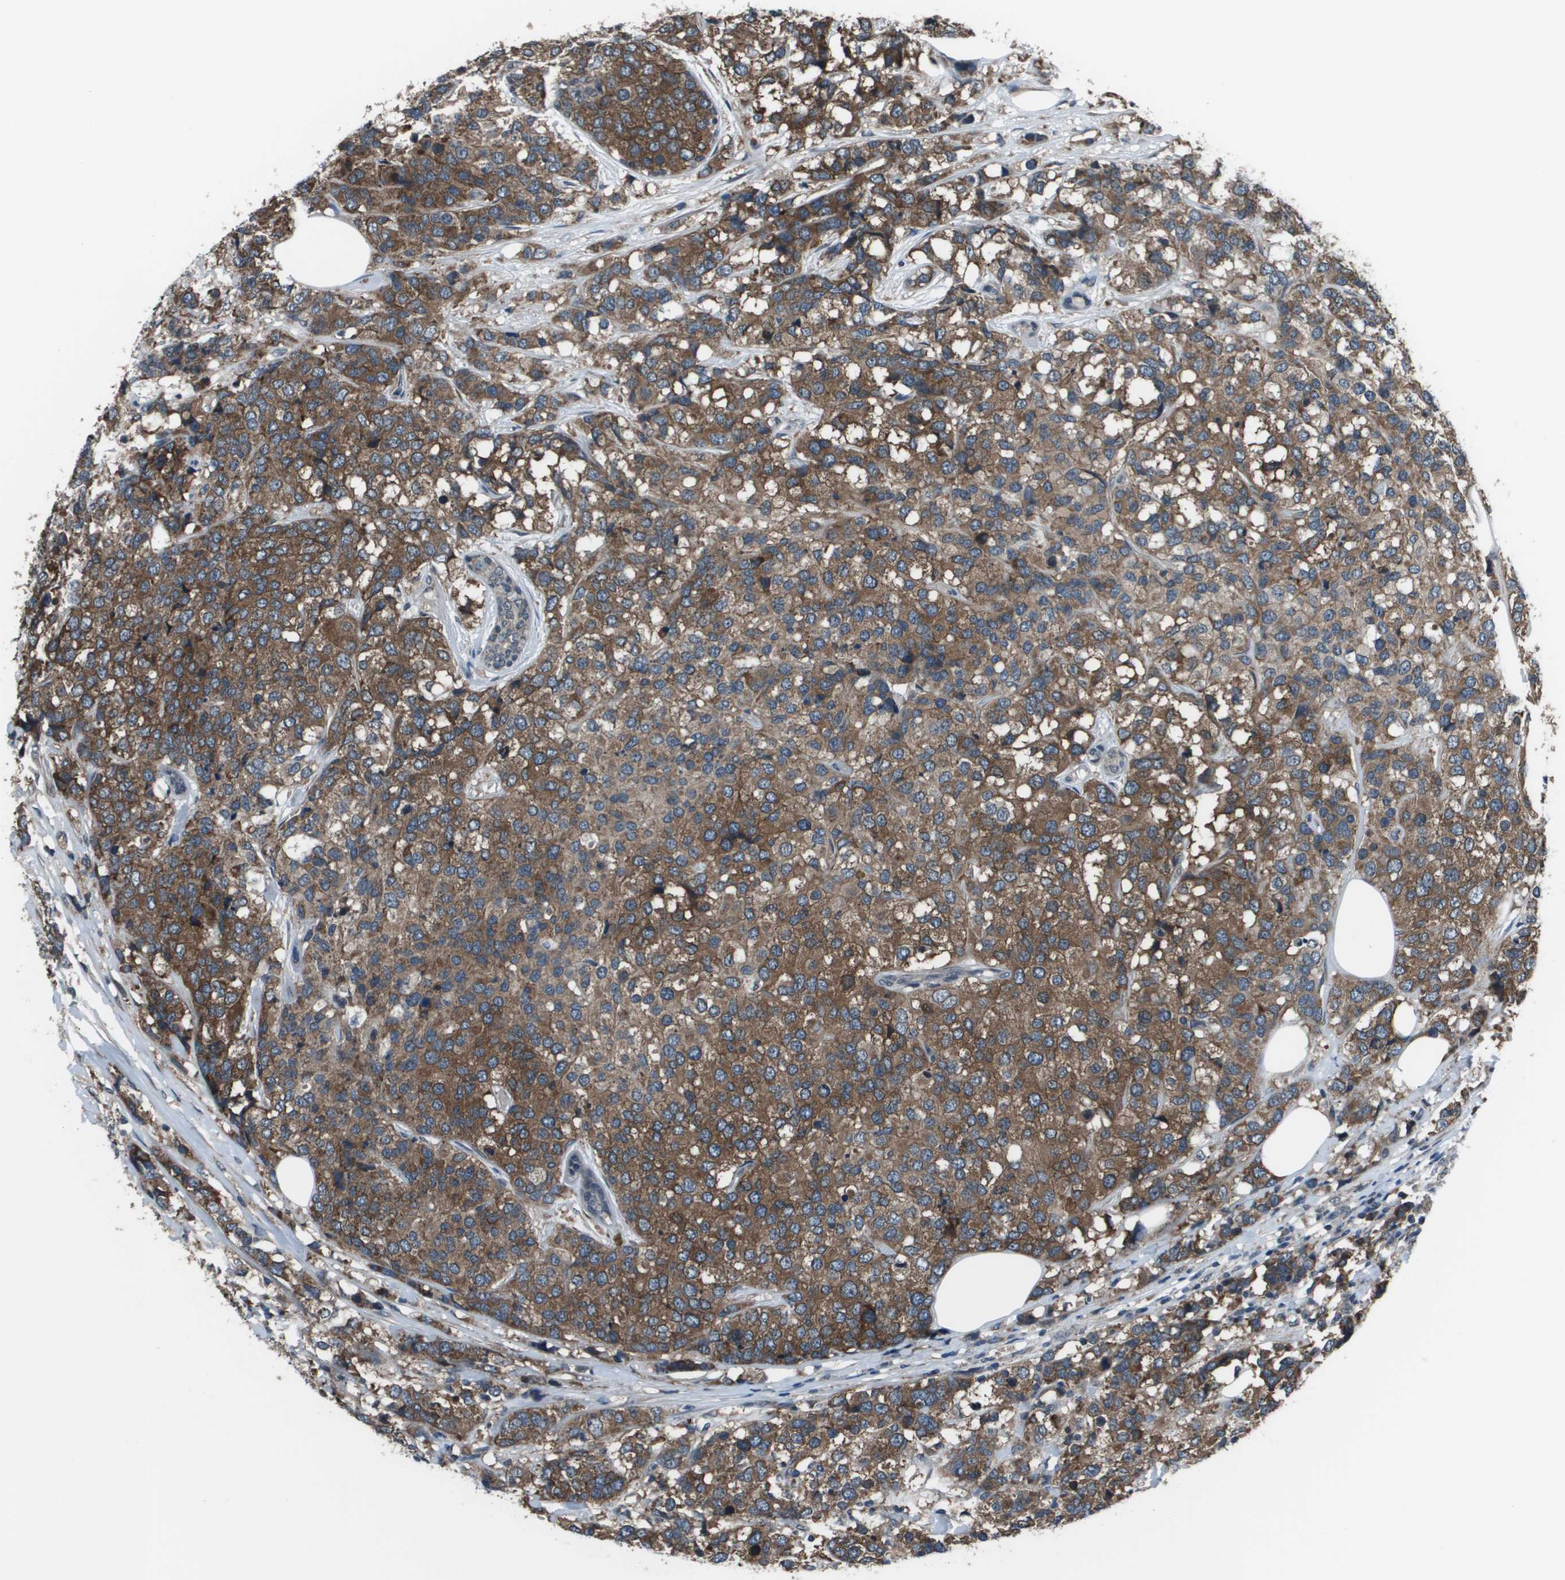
{"staining": {"intensity": "moderate", "quantity": ">75%", "location": "cytoplasmic/membranous"}, "tissue": "breast cancer", "cell_type": "Tumor cells", "image_type": "cancer", "snomed": [{"axis": "morphology", "description": "Lobular carcinoma"}, {"axis": "topography", "description": "Breast"}], "caption": "Moderate cytoplasmic/membranous staining for a protein is appreciated in about >75% of tumor cells of breast cancer (lobular carcinoma) using immunohistochemistry.", "gene": "PPFIA1", "patient": {"sex": "female", "age": 59}}